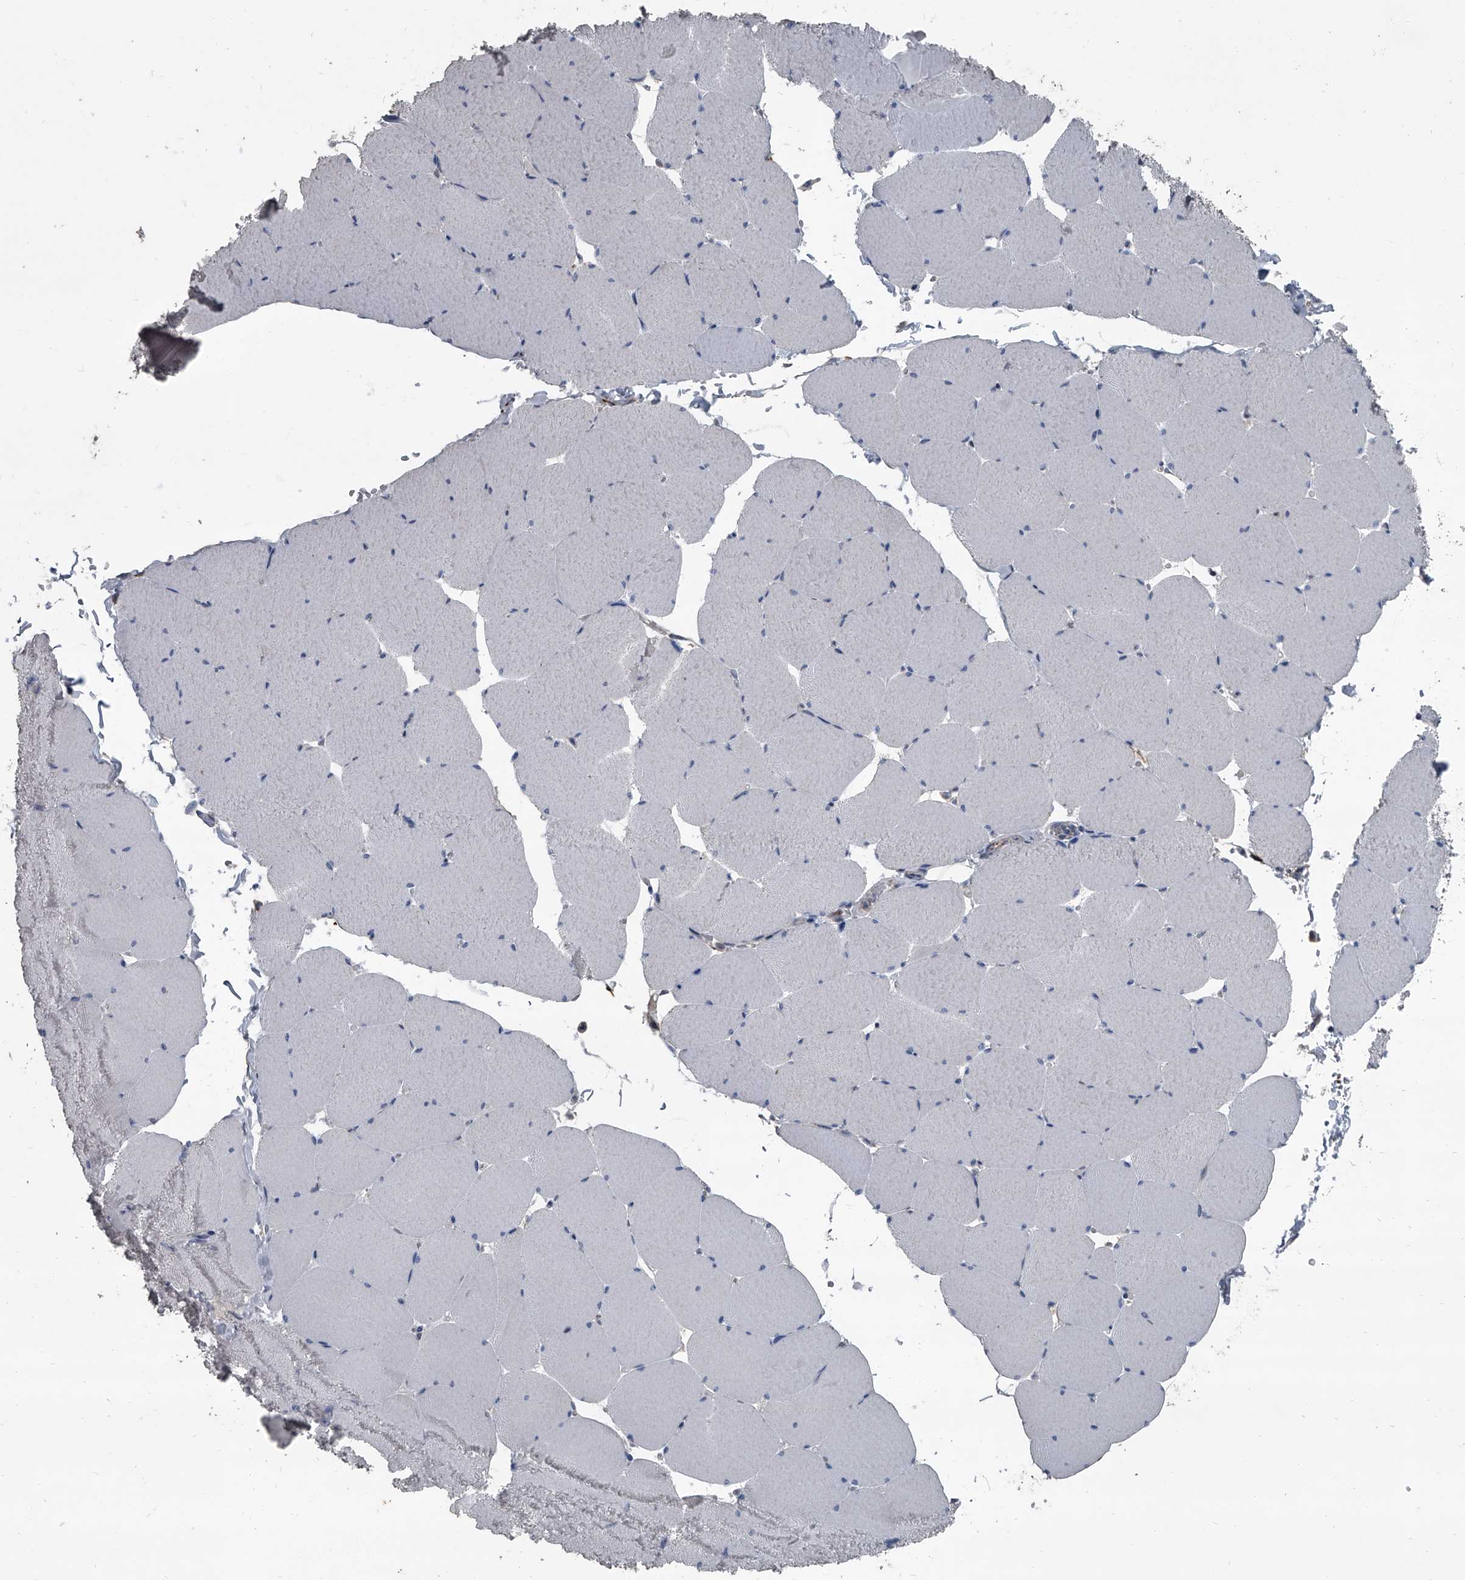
{"staining": {"intensity": "negative", "quantity": "none", "location": "none"}, "tissue": "skeletal muscle", "cell_type": "Myocytes", "image_type": "normal", "snomed": [{"axis": "morphology", "description": "Normal tissue, NOS"}, {"axis": "topography", "description": "Skeletal muscle"}, {"axis": "topography", "description": "Head-Neck"}], "caption": "This histopathology image is of benign skeletal muscle stained with IHC to label a protein in brown with the nuclei are counter-stained blue. There is no expression in myocytes.", "gene": "OARD1", "patient": {"sex": "male", "age": 66}}